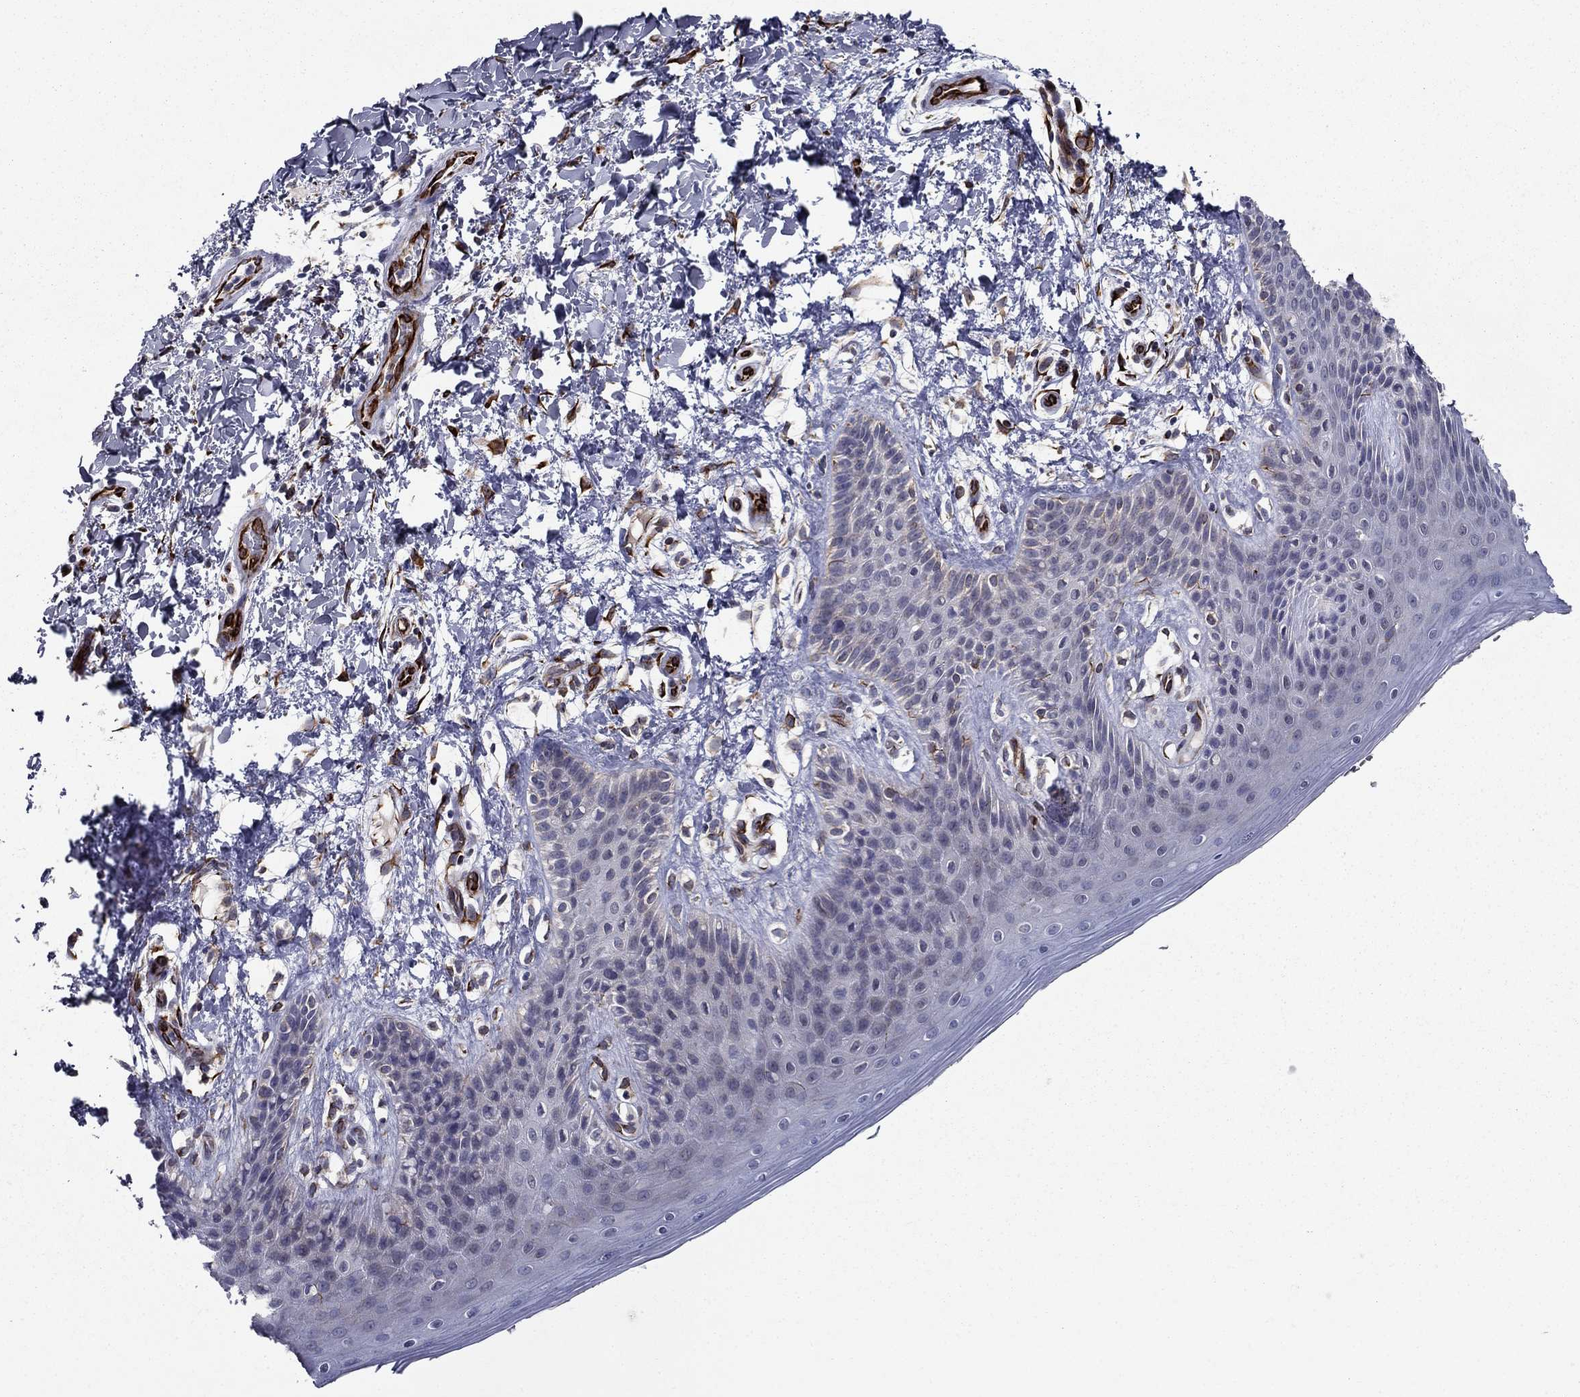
{"staining": {"intensity": "weak", "quantity": "<25%", "location": "cytoplasmic/membranous"}, "tissue": "skin", "cell_type": "Epidermal cells", "image_type": "normal", "snomed": [{"axis": "morphology", "description": "Normal tissue, NOS"}, {"axis": "topography", "description": "Anal"}], "caption": "This micrograph is of unremarkable skin stained with IHC to label a protein in brown with the nuclei are counter-stained blue. There is no staining in epidermal cells.", "gene": "LACTB2", "patient": {"sex": "male", "age": 36}}